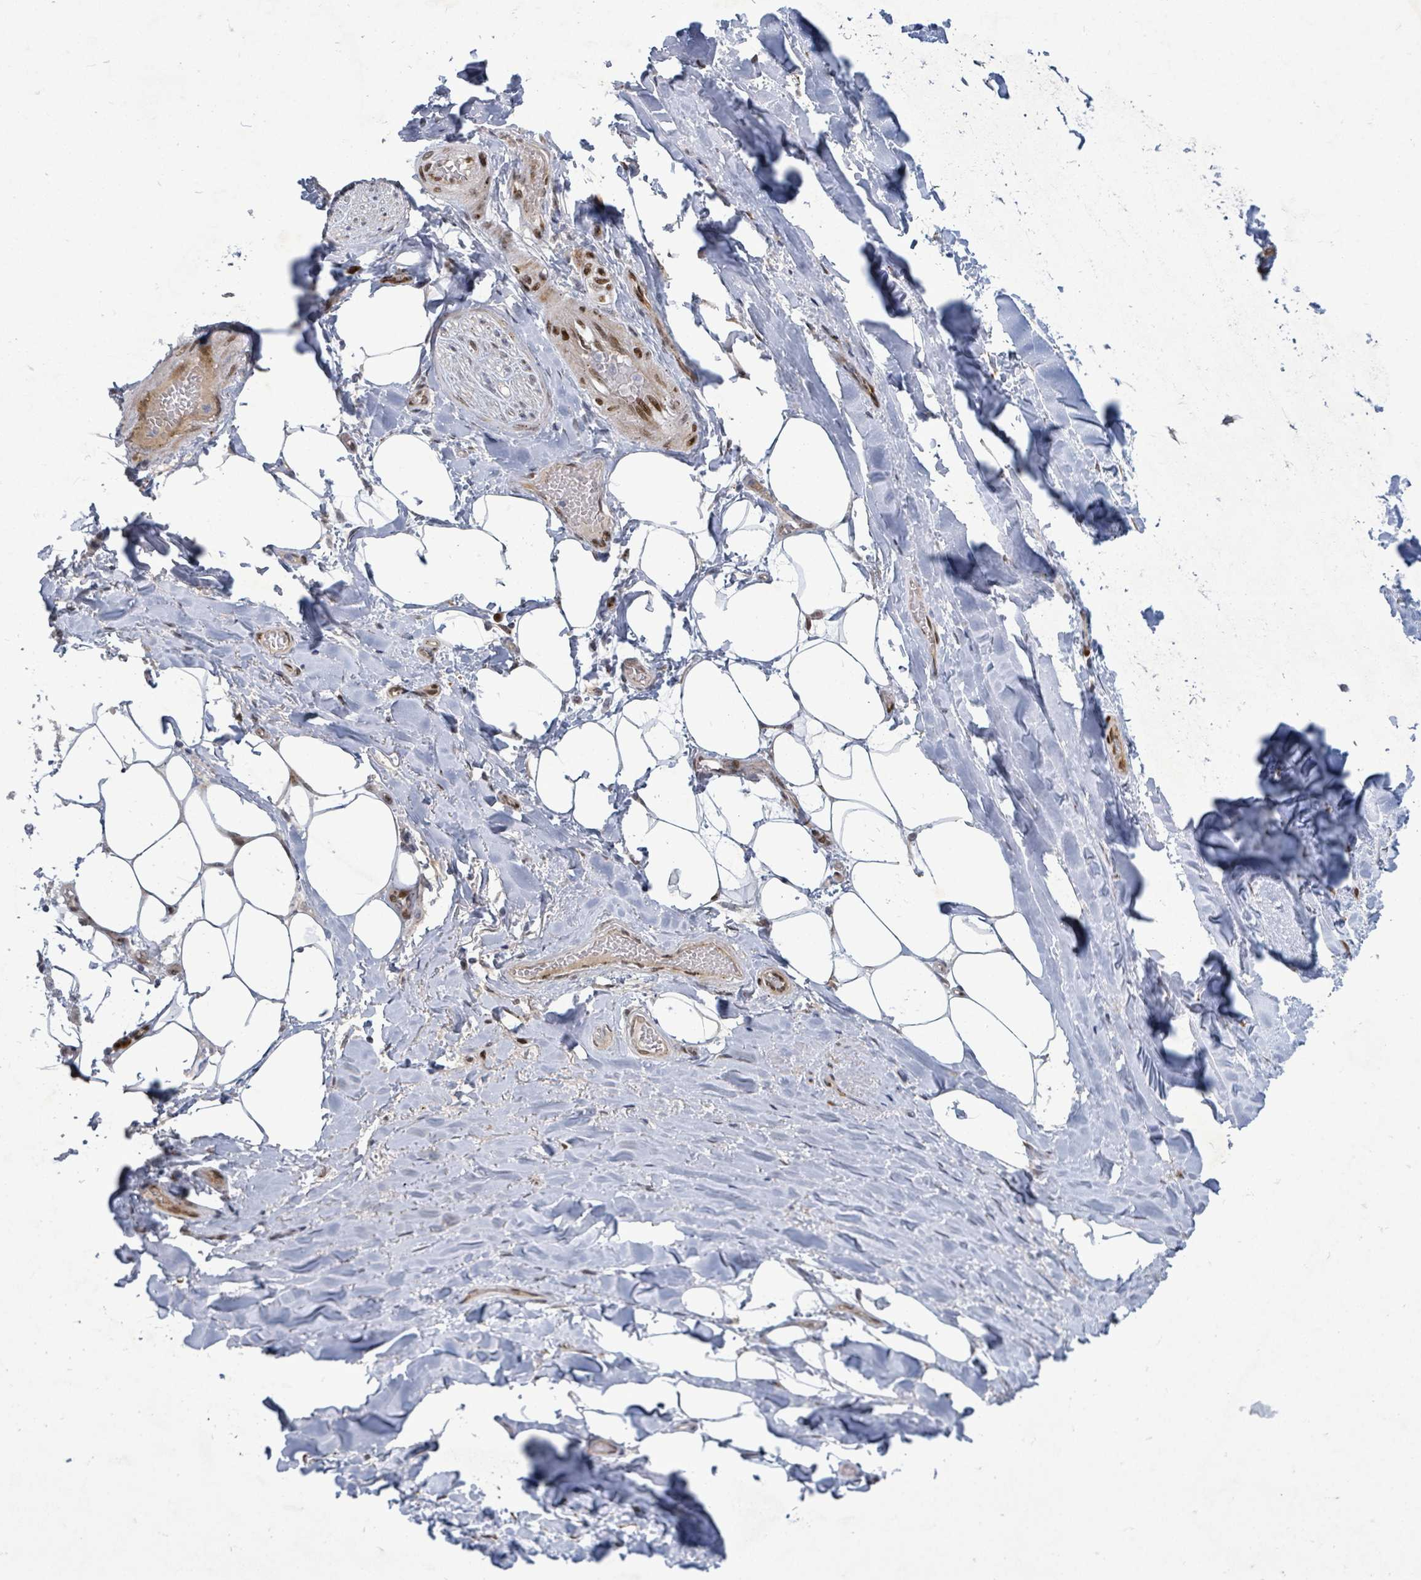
{"staining": {"intensity": "negative", "quantity": "none", "location": "none"}, "tissue": "adipose tissue", "cell_type": "Adipocytes", "image_type": "normal", "snomed": [{"axis": "morphology", "description": "Normal tissue, NOS"}, {"axis": "topography", "description": "Lymph node"}, {"axis": "topography", "description": "Cartilage tissue"}, {"axis": "topography", "description": "Bronchus"}], "caption": "This is a photomicrograph of immunohistochemistry (IHC) staining of unremarkable adipose tissue, which shows no staining in adipocytes.", "gene": "TUSC1", "patient": {"sex": "male", "age": 63}}